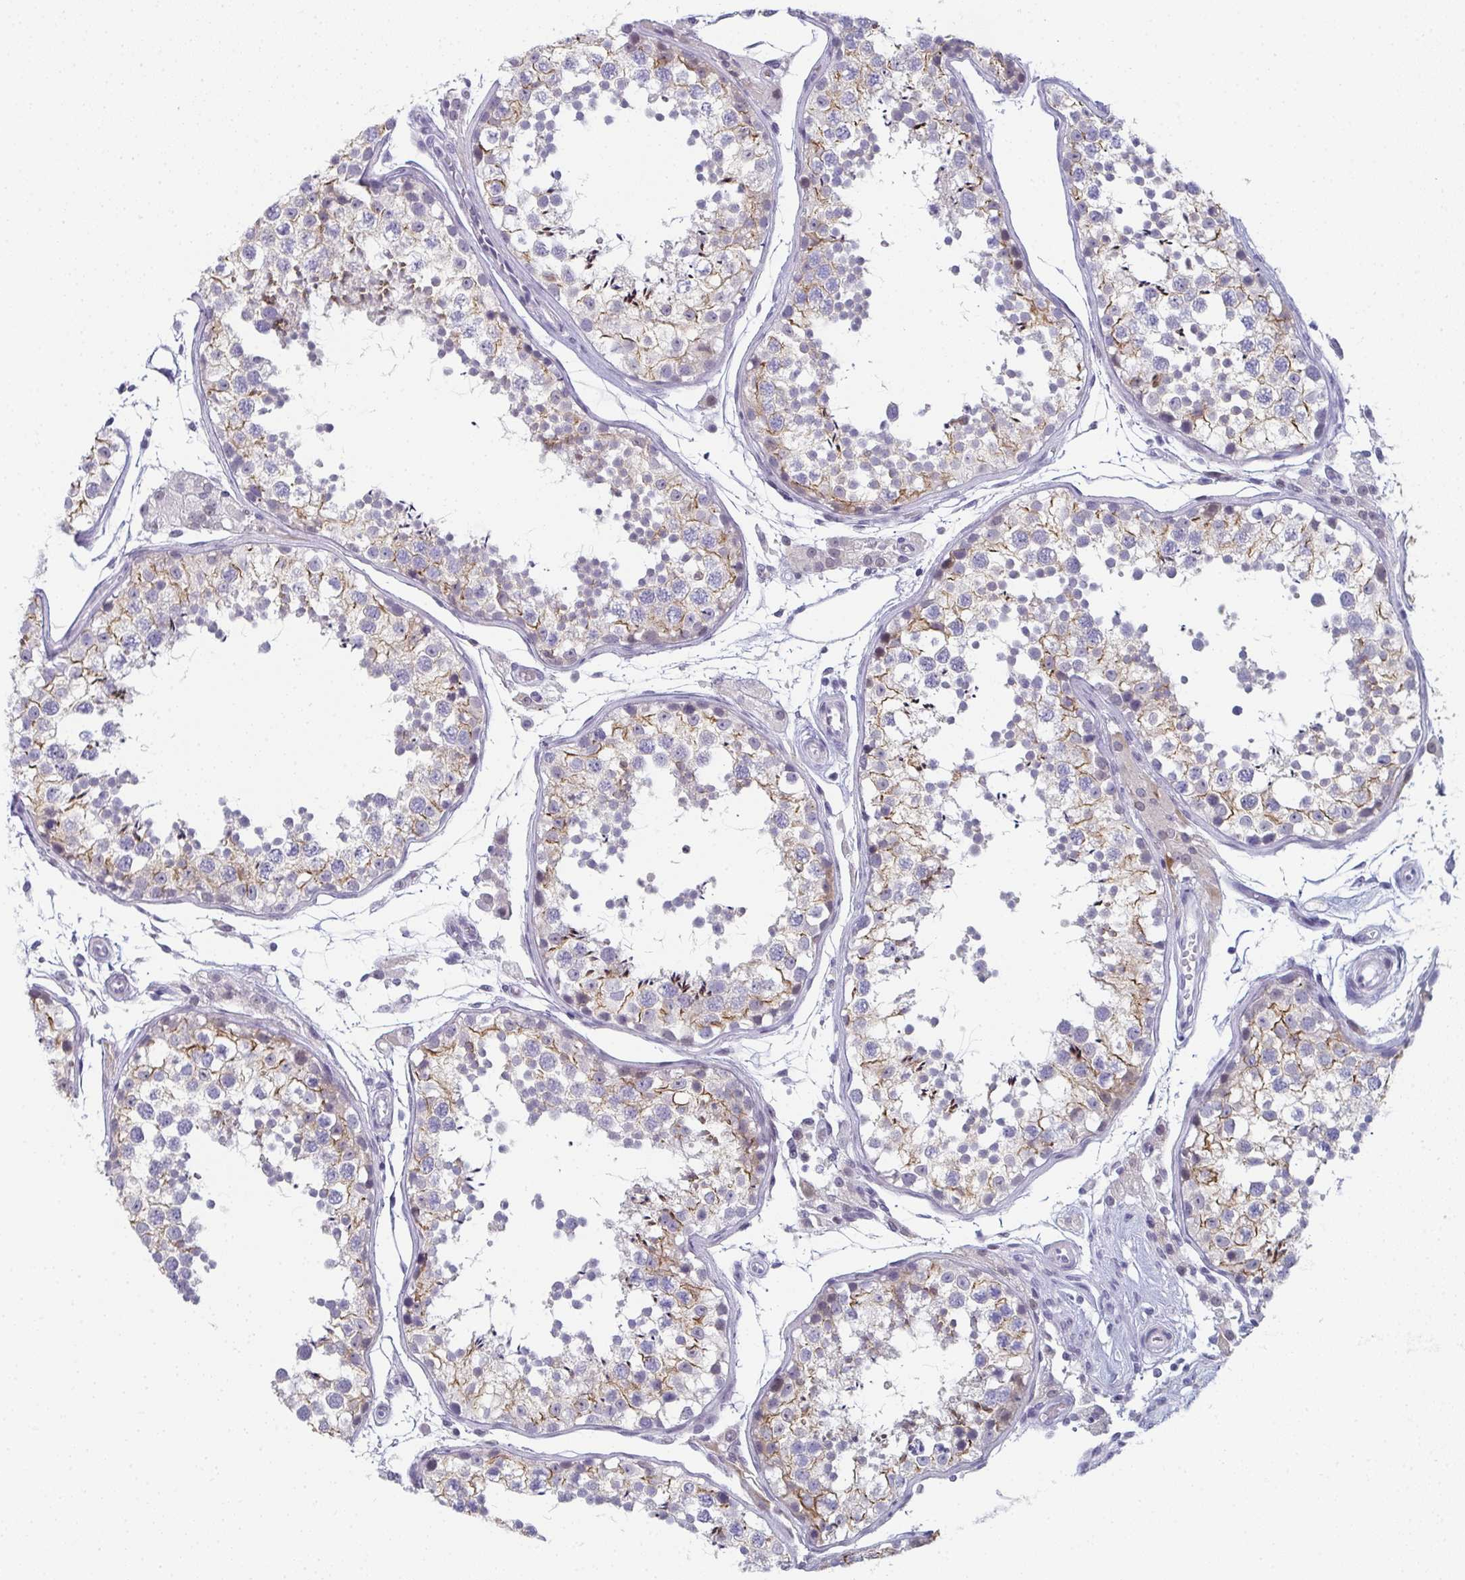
{"staining": {"intensity": "moderate", "quantity": "25%-75%", "location": "cytoplasmic/membranous"}, "tissue": "testis", "cell_type": "Cells in seminiferous ducts", "image_type": "normal", "snomed": [{"axis": "morphology", "description": "Normal tissue, NOS"}, {"axis": "morphology", "description": "Seminoma, NOS"}, {"axis": "topography", "description": "Testis"}], "caption": "Protein expression analysis of normal human testis reveals moderate cytoplasmic/membranous expression in approximately 25%-75% of cells in seminiferous ducts.", "gene": "PYCR3", "patient": {"sex": "male", "age": 29}}